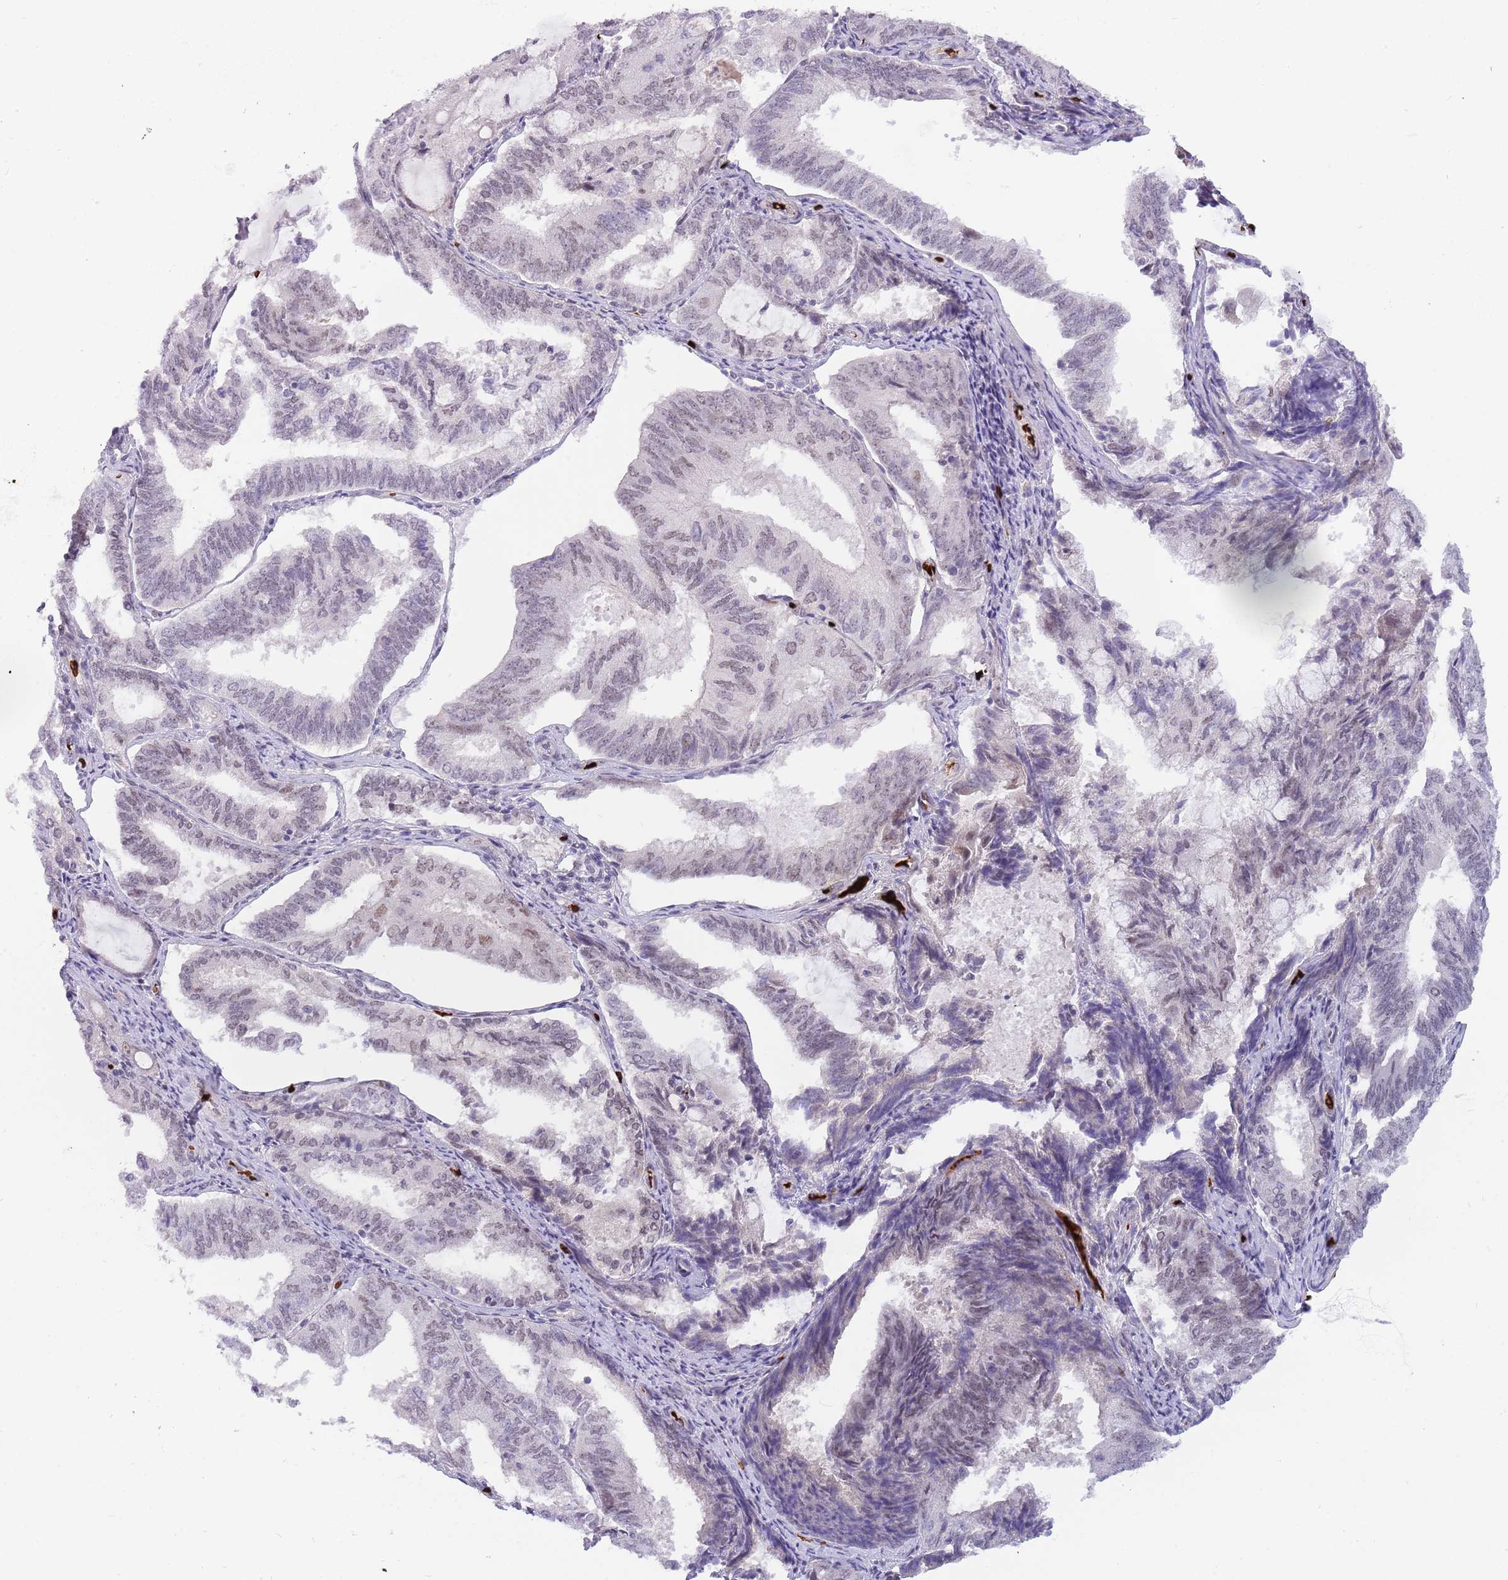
{"staining": {"intensity": "weak", "quantity": "<25%", "location": "nuclear"}, "tissue": "endometrial cancer", "cell_type": "Tumor cells", "image_type": "cancer", "snomed": [{"axis": "morphology", "description": "Adenocarcinoma, NOS"}, {"axis": "topography", "description": "Endometrium"}], "caption": "A micrograph of endometrial adenocarcinoma stained for a protein reveals no brown staining in tumor cells.", "gene": "LYPD6B", "patient": {"sex": "female", "age": 81}}